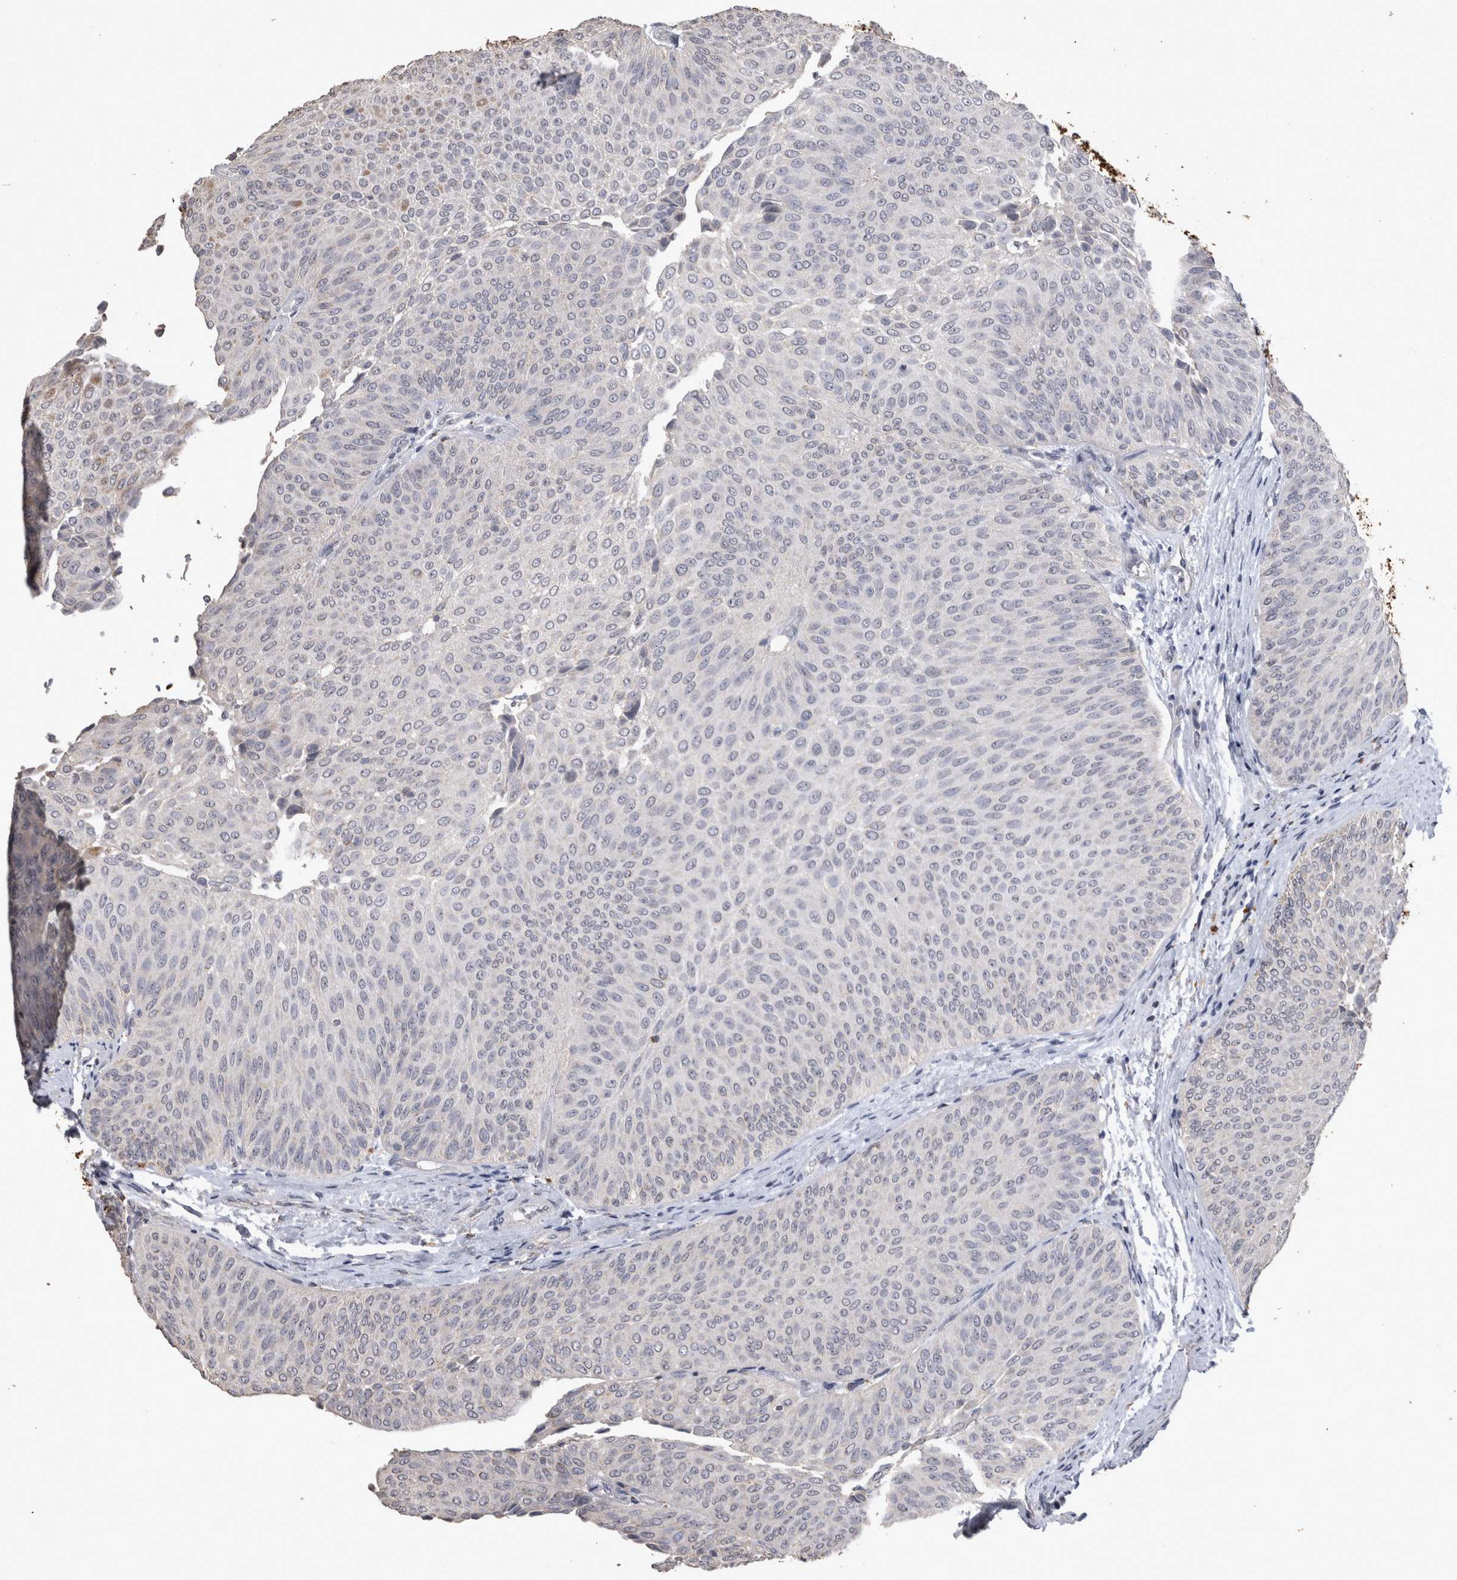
{"staining": {"intensity": "negative", "quantity": "none", "location": "none"}, "tissue": "urothelial cancer", "cell_type": "Tumor cells", "image_type": "cancer", "snomed": [{"axis": "morphology", "description": "Urothelial carcinoma, Low grade"}, {"axis": "topography", "description": "Urinary bladder"}], "caption": "This is a image of IHC staining of urothelial cancer, which shows no staining in tumor cells.", "gene": "DKK3", "patient": {"sex": "female", "age": 60}}